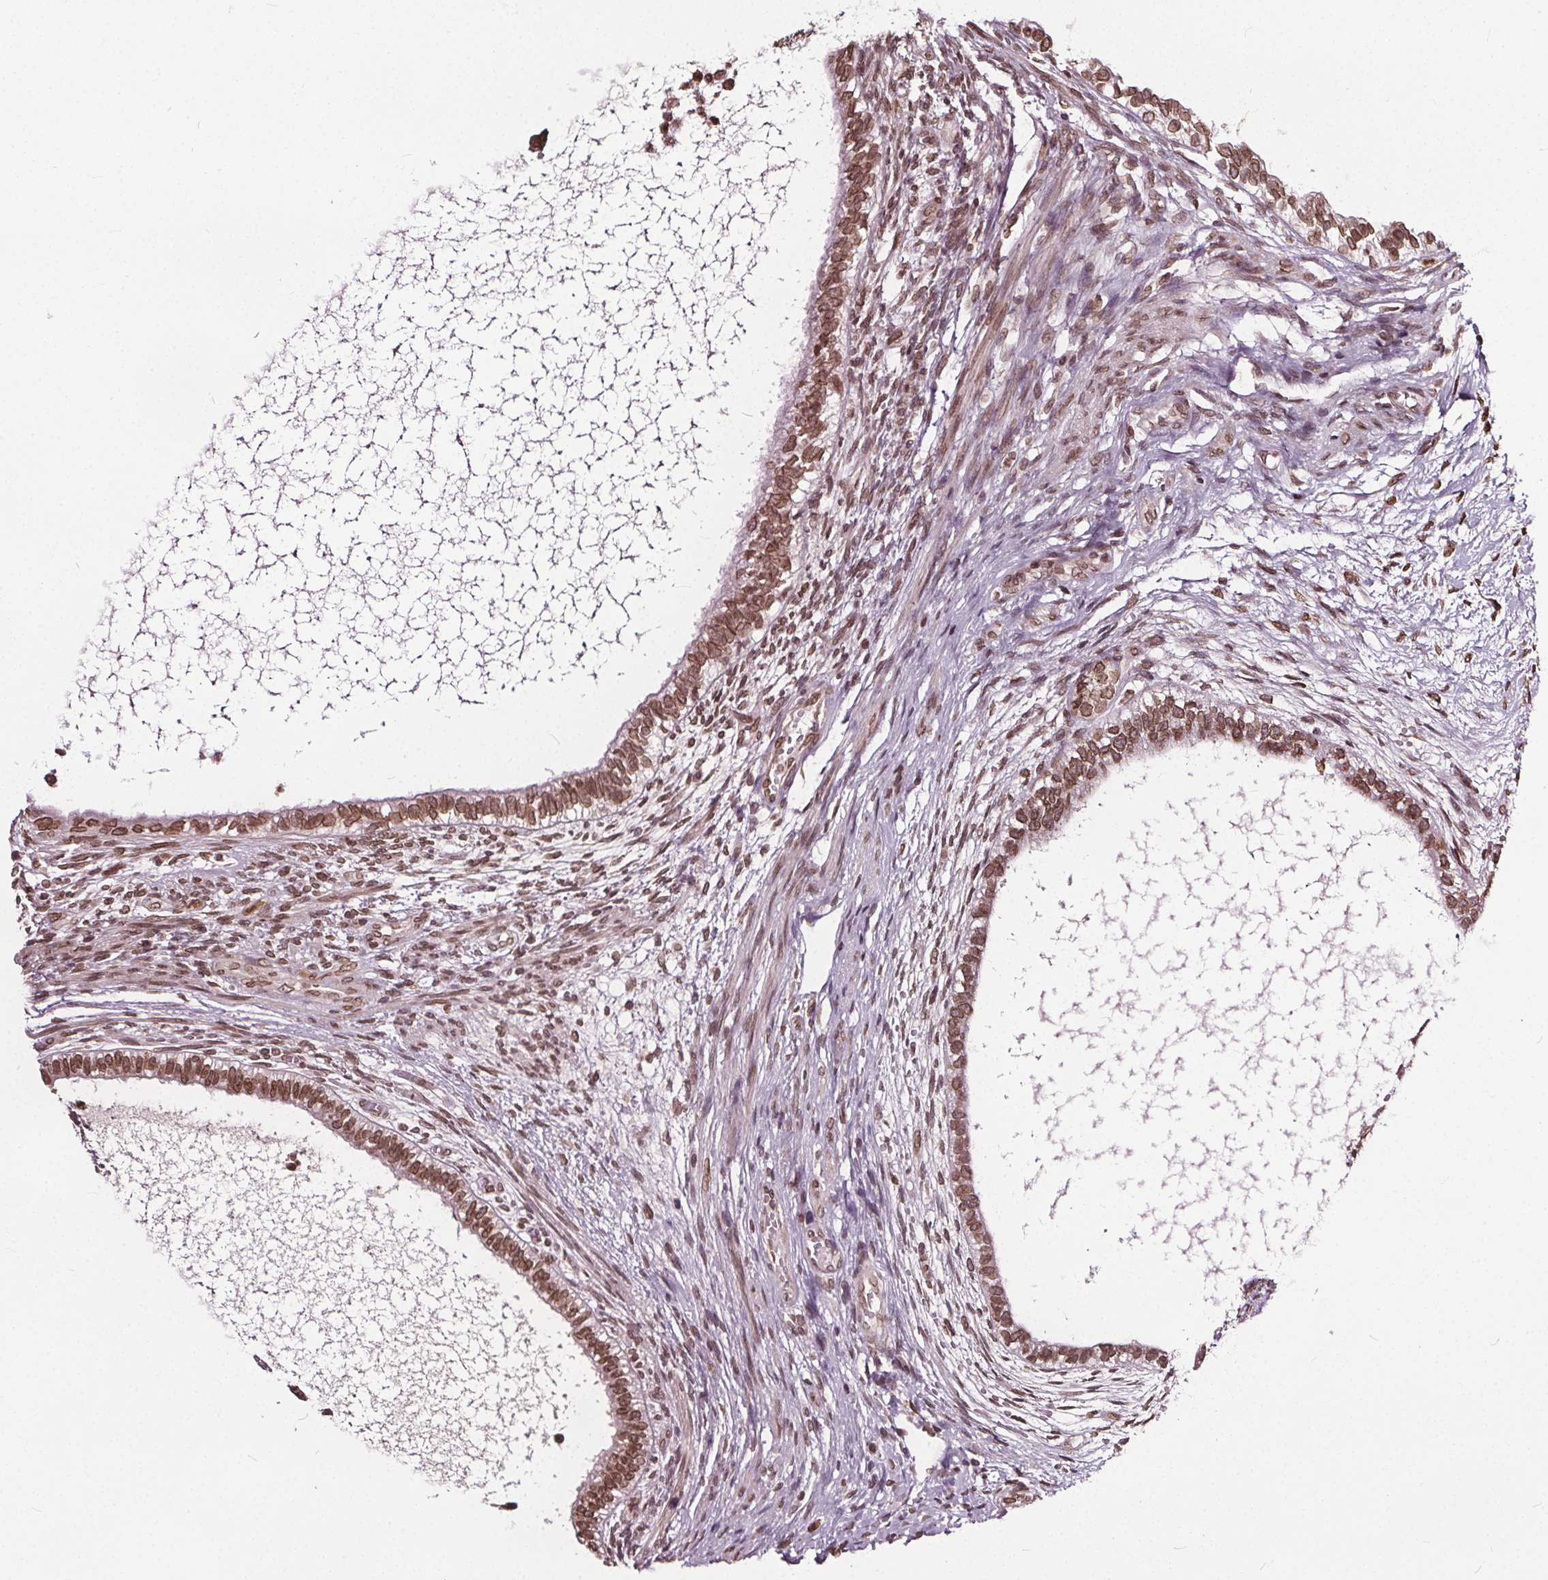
{"staining": {"intensity": "moderate", "quantity": ">75%", "location": "cytoplasmic/membranous,nuclear"}, "tissue": "testis cancer", "cell_type": "Tumor cells", "image_type": "cancer", "snomed": [{"axis": "morphology", "description": "Carcinoma, Embryonal, NOS"}, {"axis": "topography", "description": "Testis"}], "caption": "Testis cancer stained with immunohistochemistry reveals moderate cytoplasmic/membranous and nuclear positivity in about >75% of tumor cells.", "gene": "TTC39C", "patient": {"sex": "male", "age": 26}}